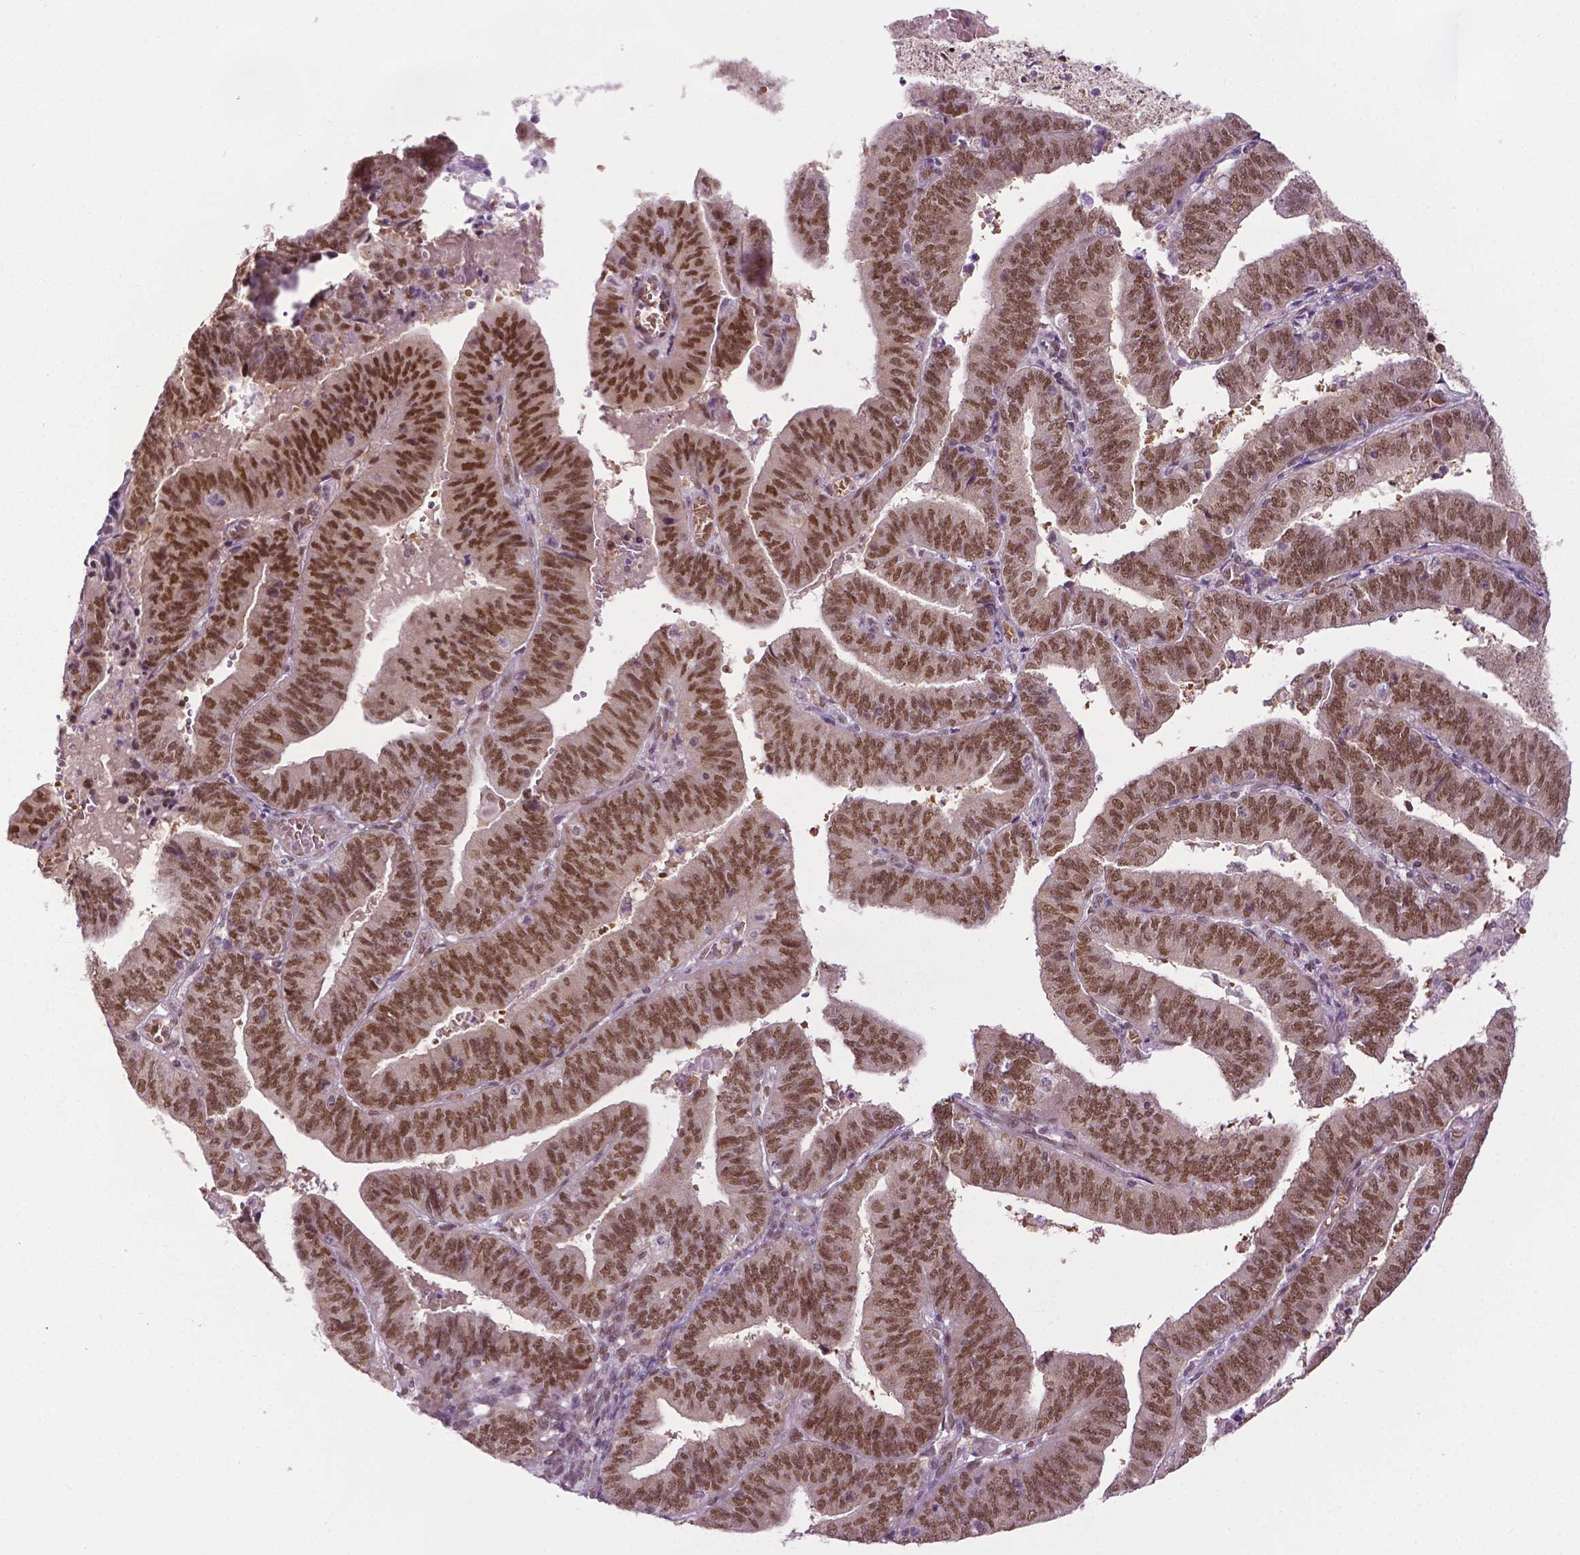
{"staining": {"intensity": "strong", "quantity": ">75%", "location": "nuclear"}, "tissue": "endometrial cancer", "cell_type": "Tumor cells", "image_type": "cancer", "snomed": [{"axis": "morphology", "description": "Adenocarcinoma, NOS"}, {"axis": "topography", "description": "Endometrium"}], "caption": "Endometrial cancer tissue shows strong nuclear staining in about >75% of tumor cells (IHC, brightfield microscopy, high magnification).", "gene": "UBQLN4", "patient": {"sex": "female", "age": 82}}